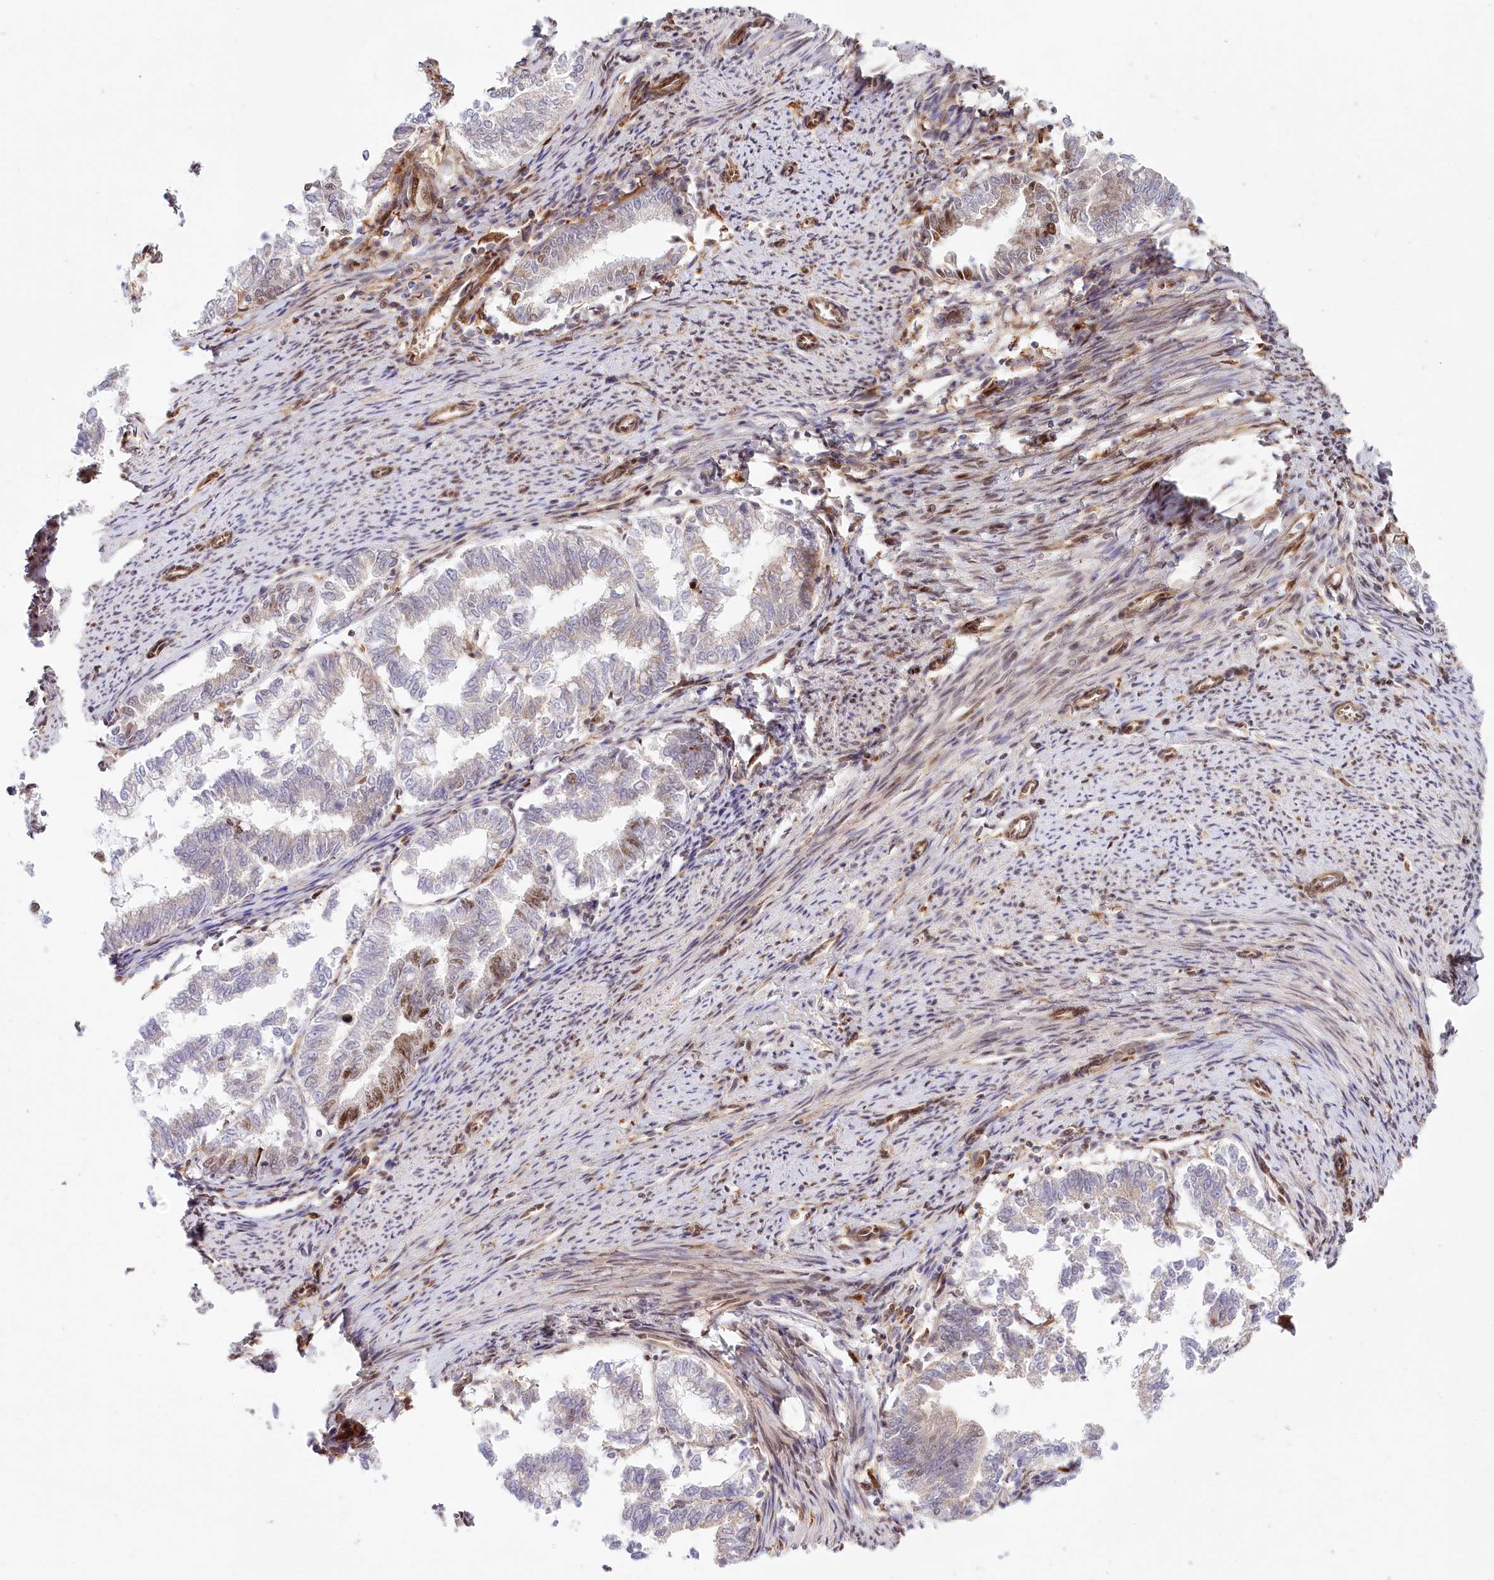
{"staining": {"intensity": "moderate", "quantity": "<25%", "location": "nuclear"}, "tissue": "endometrial cancer", "cell_type": "Tumor cells", "image_type": "cancer", "snomed": [{"axis": "morphology", "description": "Adenocarcinoma, NOS"}, {"axis": "topography", "description": "Endometrium"}], "caption": "Immunohistochemistry (IHC) (DAB (3,3'-diaminobenzidine)) staining of endometrial cancer (adenocarcinoma) shows moderate nuclear protein positivity in approximately <25% of tumor cells. The staining is performed using DAB brown chromogen to label protein expression. The nuclei are counter-stained blue using hematoxylin.", "gene": "TUBGCP2", "patient": {"sex": "female", "age": 79}}